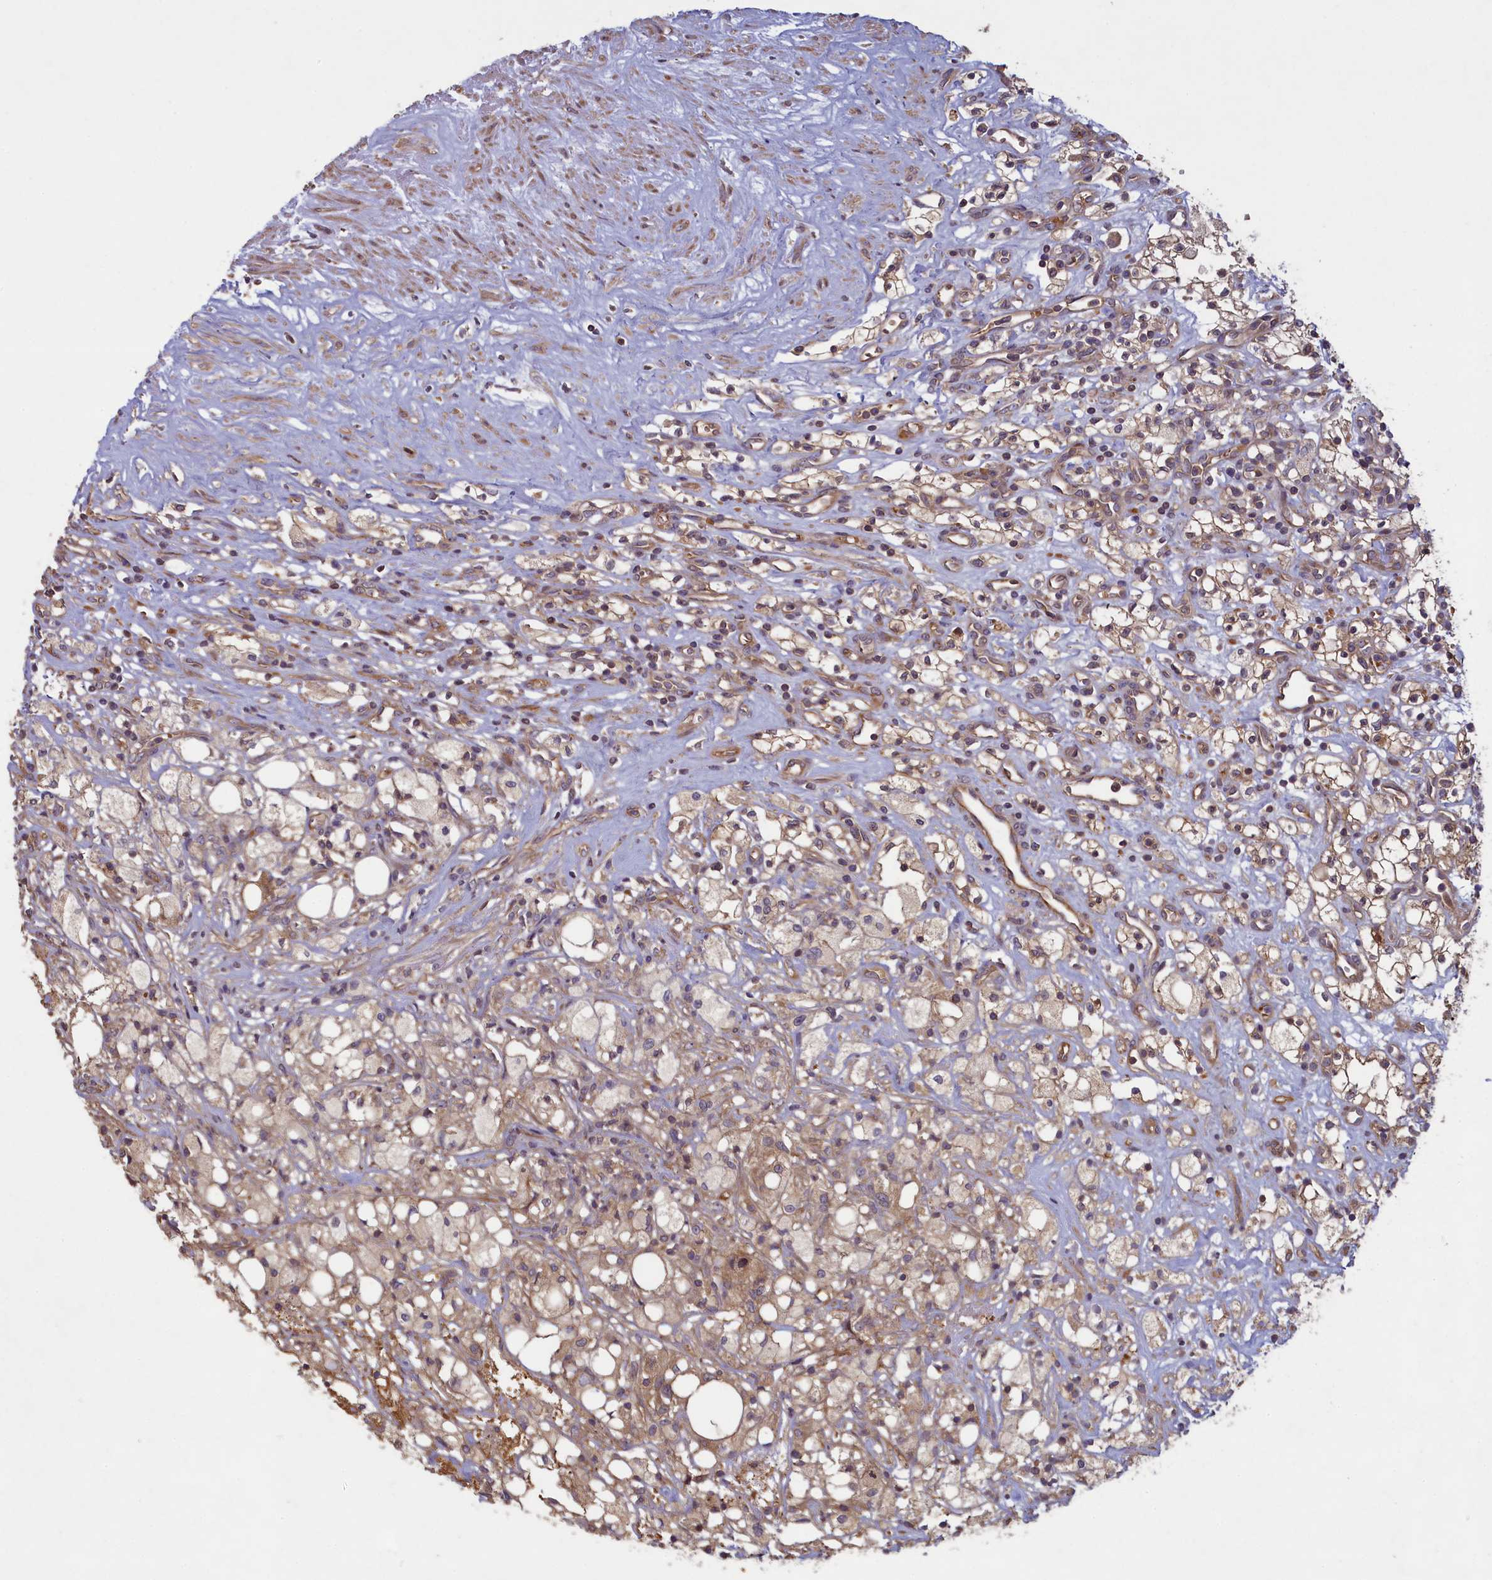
{"staining": {"intensity": "weak", "quantity": ">75%", "location": "cytoplasmic/membranous"}, "tissue": "renal cancer", "cell_type": "Tumor cells", "image_type": "cancer", "snomed": [{"axis": "morphology", "description": "Adenocarcinoma, NOS"}, {"axis": "topography", "description": "Kidney"}], "caption": "A brown stain highlights weak cytoplasmic/membranous staining of a protein in human adenocarcinoma (renal) tumor cells. The staining was performed using DAB (3,3'-diaminobenzidine), with brown indicating positive protein expression. Nuclei are stained blue with hematoxylin.", "gene": "CIAO2B", "patient": {"sex": "male", "age": 59}}